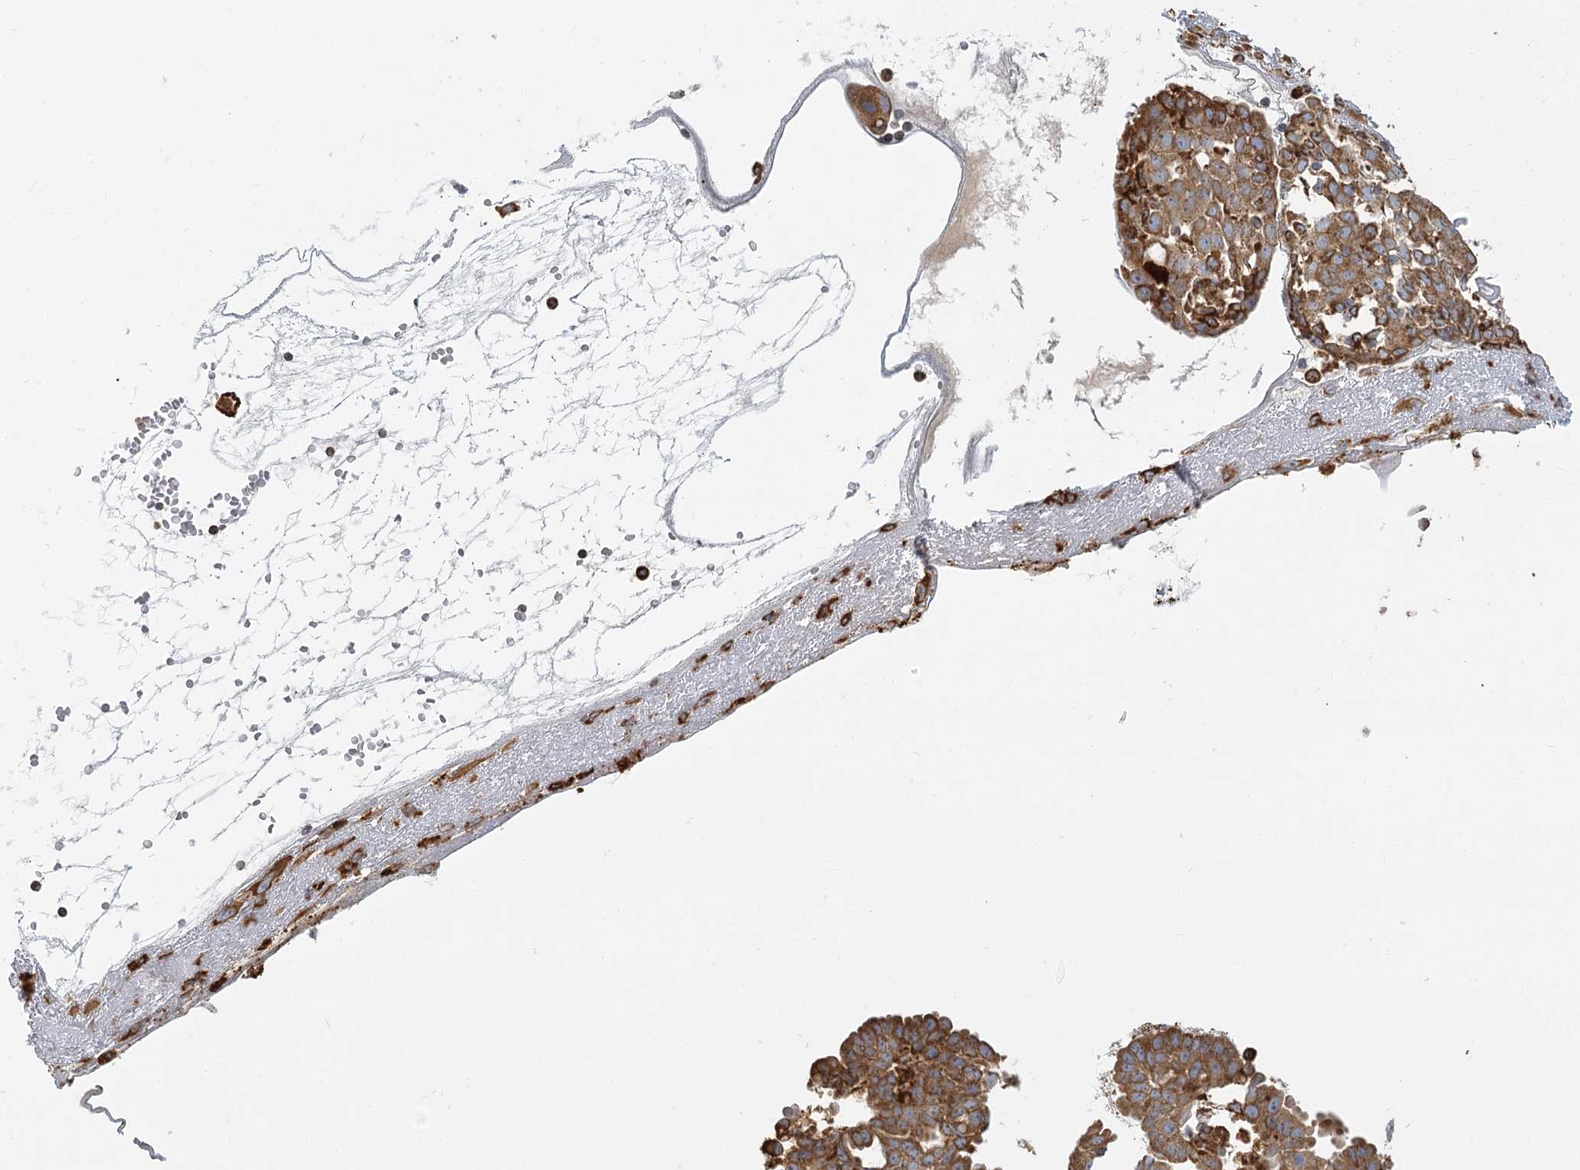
{"staining": {"intensity": "moderate", "quantity": ">75%", "location": "cytoplasmic/membranous"}, "tissue": "ovarian cancer", "cell_type": "Tumor cells", "image_type": "cancer", "snomed": [{"axis": "morphology", "description": "Cystadenocarcinoma, serous, NOS"}, {"axis": "topography", "description": "Soft tissue"}, {"axis": "topography", "description": "Ovary"}], "caption": "Immunohistochemical staining of serous cystadenocarcinoma (ovarian) exhibits moderate cytoplasmic/membranous protein staining in about >75% of tumor cells.", "gene": "TAS1R1", "patient": {"sex": "female", "age": 57}}